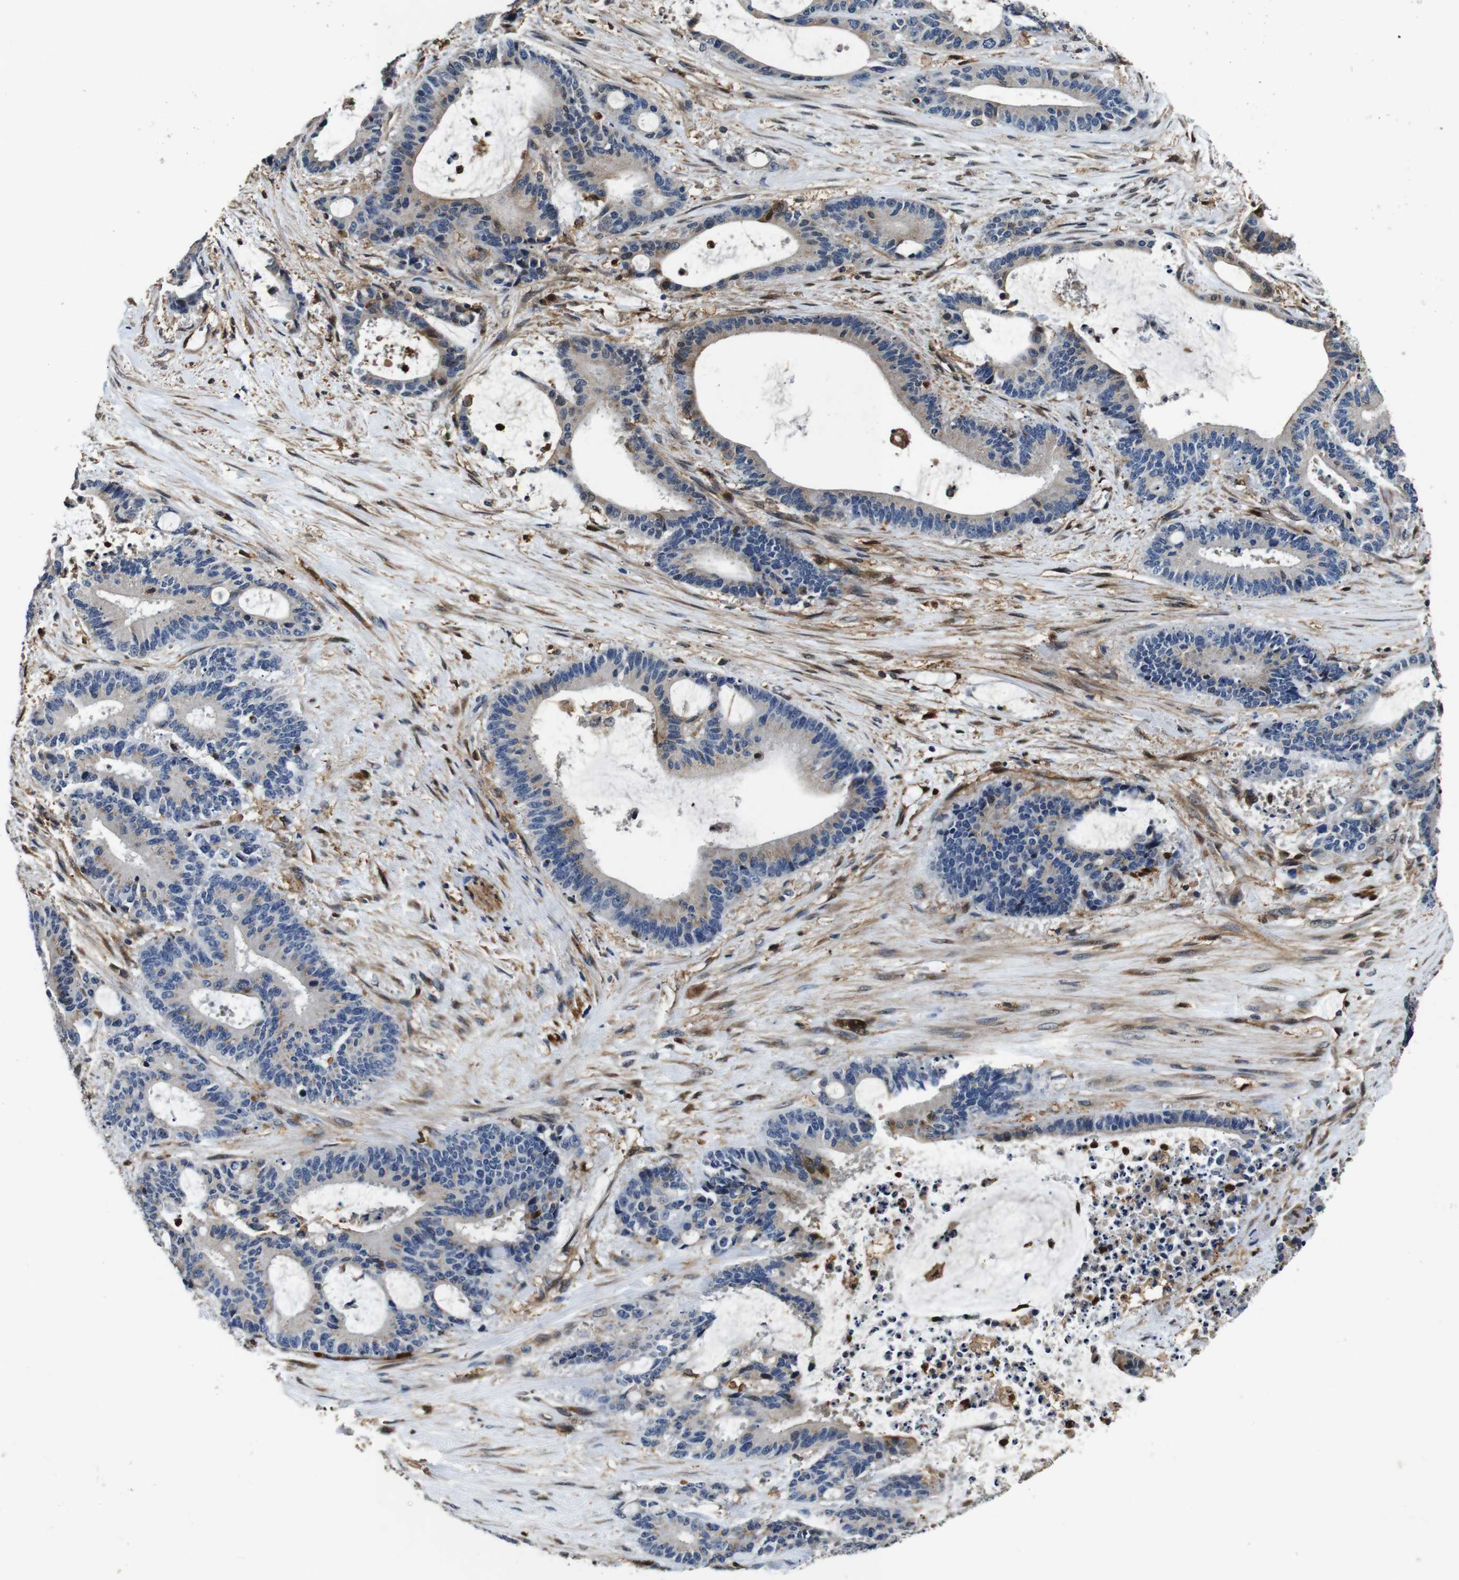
{"staining": {"intensity": "weak", "quantity": ">75%", "location": "cytoplasmic/membranous"}, "tissue": "liver cancer", "cell_type": "Tumor cells", "image_type": "cancer", "snomed": [{"axis": "morphology", "description": "Normal tissue, NOS"}, {"axis": "morphology", "description": "Cholangiocarcinoma"}, {"axis": "topography", "description": "Liver"}, {"axis": "topography", "description": "Peripheral nerve tissue"}], "caption": "Immunohistochemistry (IHC) photomicrograph of neoplastic tissue: liver cancer (cholangiocarcinoma) stained using IHC reveals low levels of weak protein expression localized specifically in the cytoplasmic/membranous of tumor cells, appearing as a cytoplasmic/membranous brown color.", "gene": "ANXA1", "patient": {"sex": "female", "age": 73}}